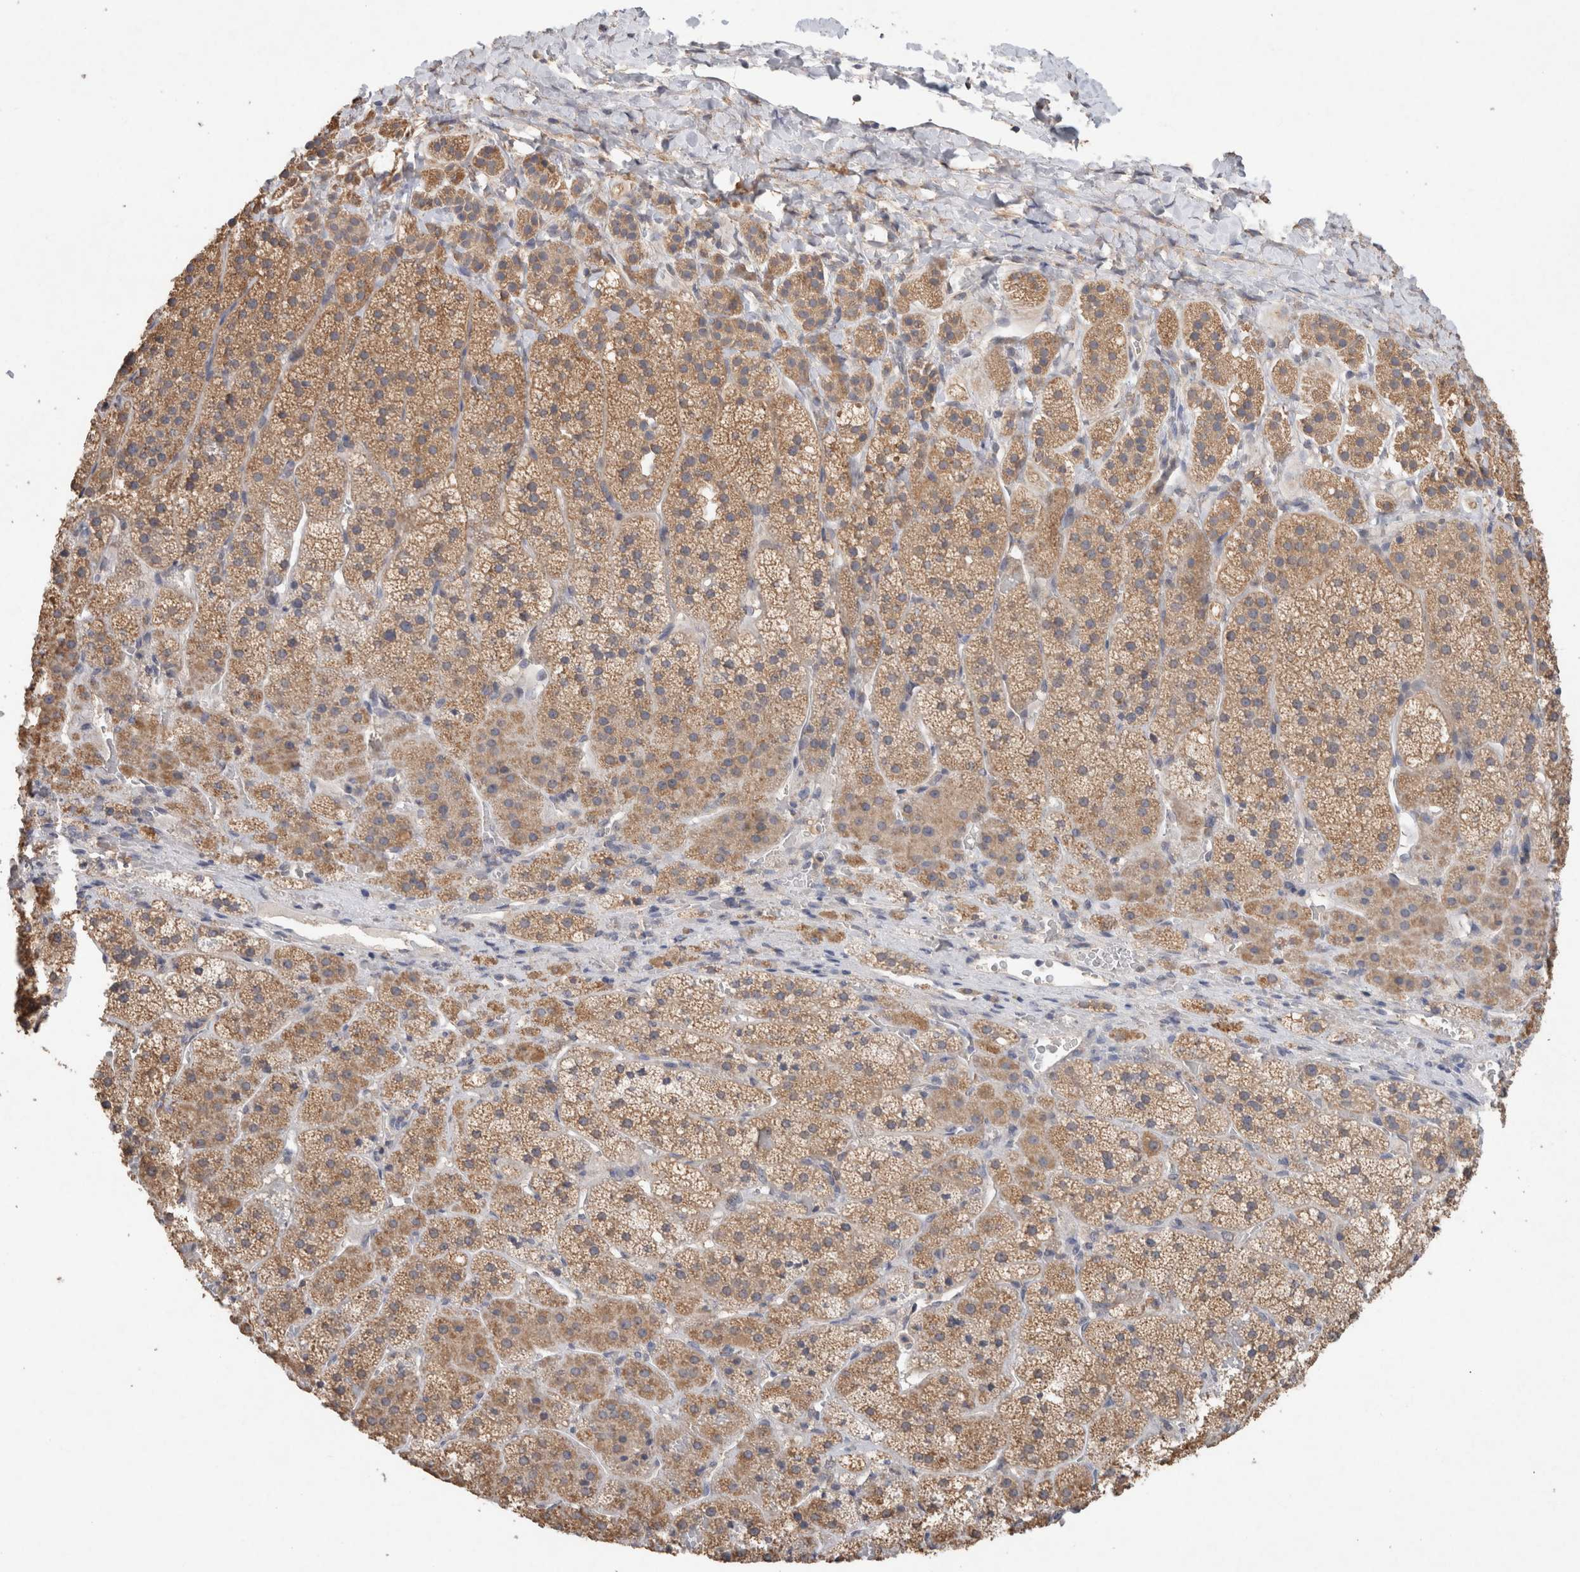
{"staining": {"intensity": "moderate", "quantity": ">75%", "location": "cytoplasmic/membranous"}, "tissue": "adrenal gland", "cell_type": "Glandular cells", "image_type": "normal", "snomed": [{"axis": "morphology", "description": "Normal tissue, NOS"}, {"axis": "topography", "description": "Adrenal gland"}], "caption": "An immunohistochemistry (IHC) micrograph of benign tissue is shown. Protein staining in brown shows moderate cytoplasmic/membranous positivity in adrenal gland within glandular cells.", "gene": "RAB14", "patient": {"sex": "female", "age": 44}}